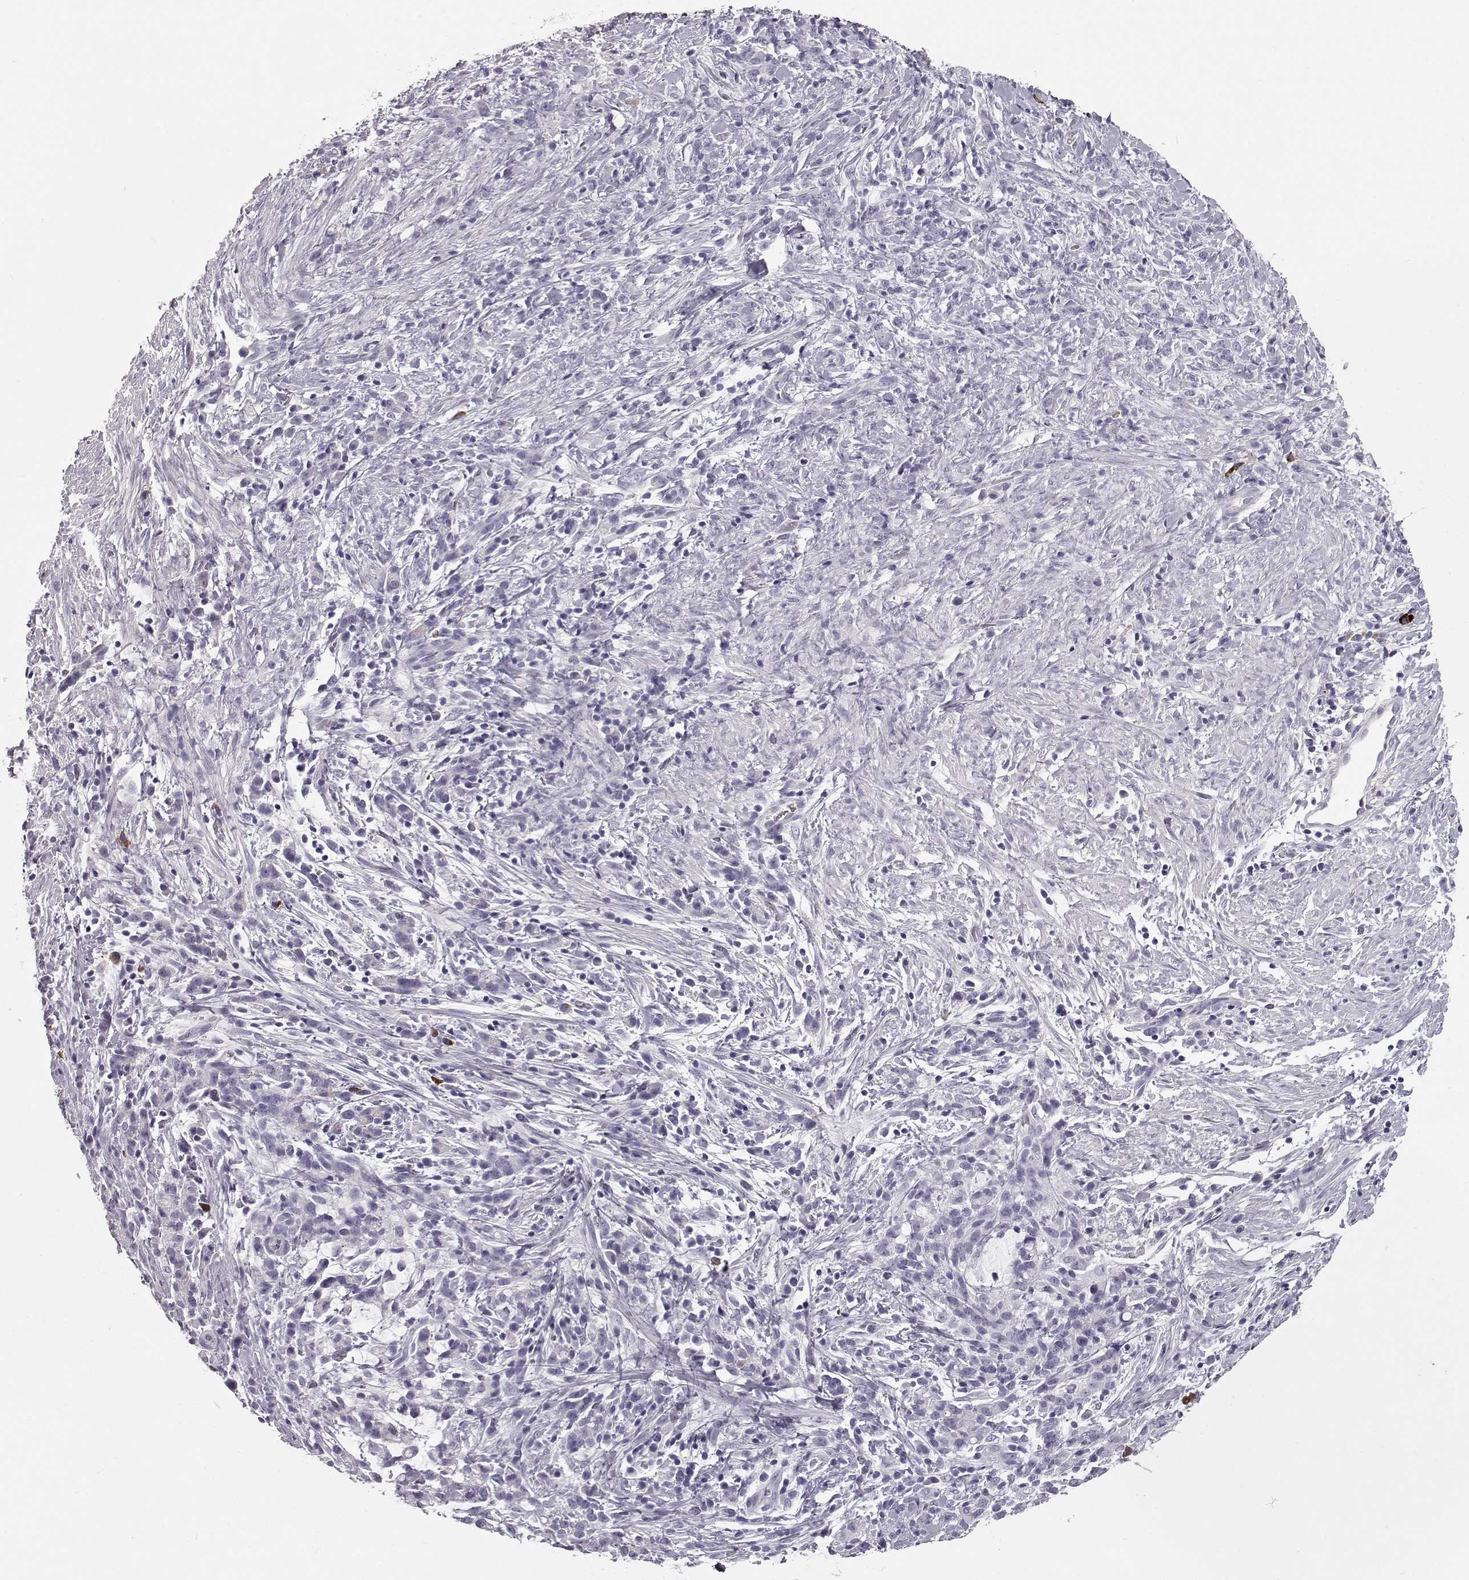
{"staining": {"intensity": "negative", "quantity": "none", "location": "none"}, "tissue": "stomach cancer", "cell_type": "Tumor cells", "image_type": "cancer", "snomed": [{"axis": "morphology", "description": "Adenocarcinoma, NOS"}, {"axis": "topography", "description": "Stomach"}], "caption": "An immunohistochemistry photomicrograph of stomach cancer (adenocarcinoma) is shown. There is no staining in tumor cells of stomach cancer (adenocarcinoma). Nuclei are stained in blue.", "gene": "CCL19", "patient": {"sex": "female", "age": 57}}